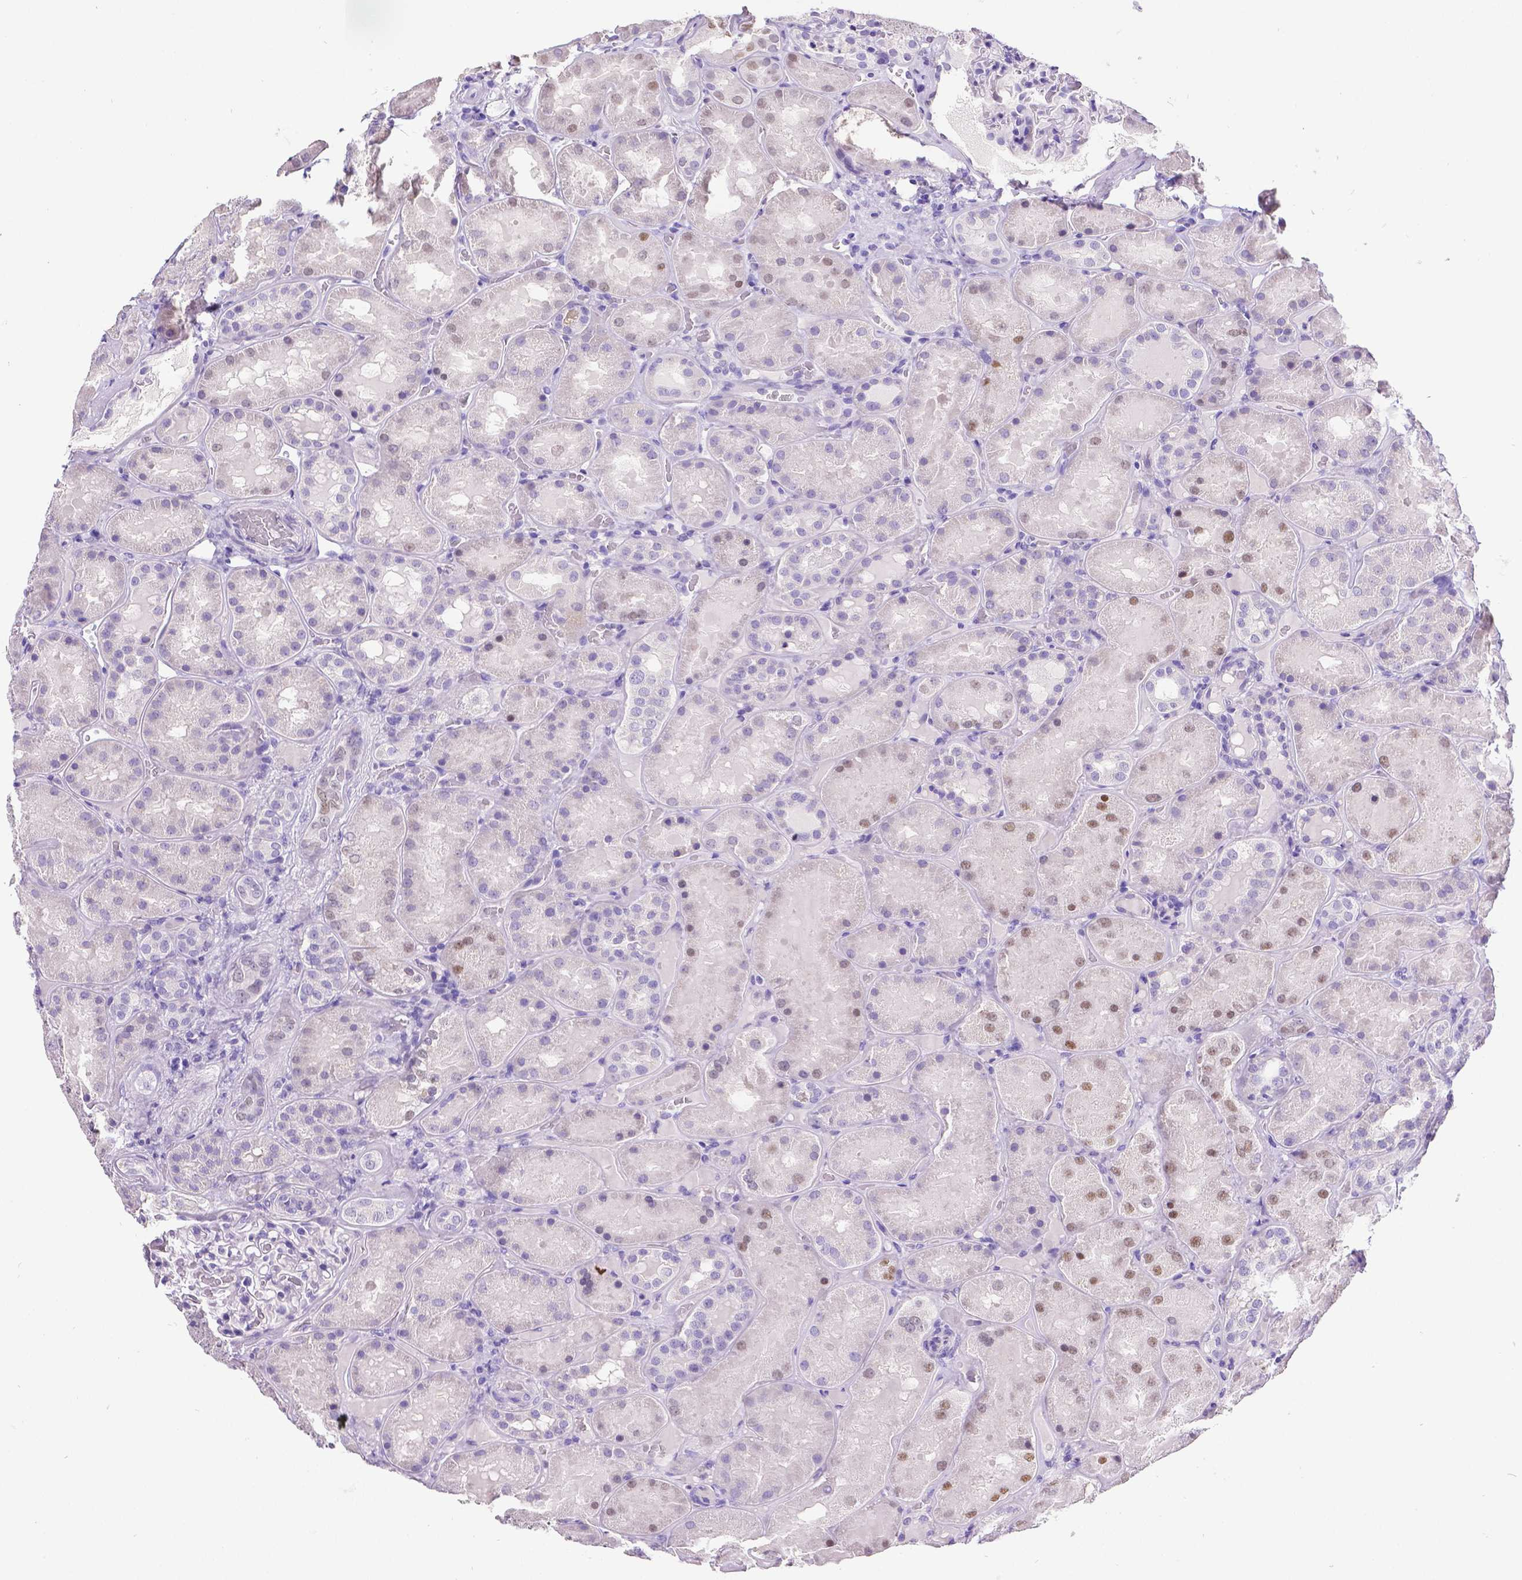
{"staining": {"intensity": "negative", "quantity": "none", "location": "none"}, "tissue": "kidney", "cell_type": "Cells in glomeruli", "image_type": "normal", "snomed": [{"axis": "morphology", "description": "Normal tissue, NOS"}, {"axis": "topography", "description": "Kidney"}], "caption": "A high-resolution micrograph shows immunohistochemistry (IHC) staining of benign kidney, which shows no significant expression in cells in glomeruli. (DAB immunohistochemistry (IHC) visualized using brightfield microscopy, high magnification).", "gene": "SATB2", "patient": {"sex": "male", "age": 73}}